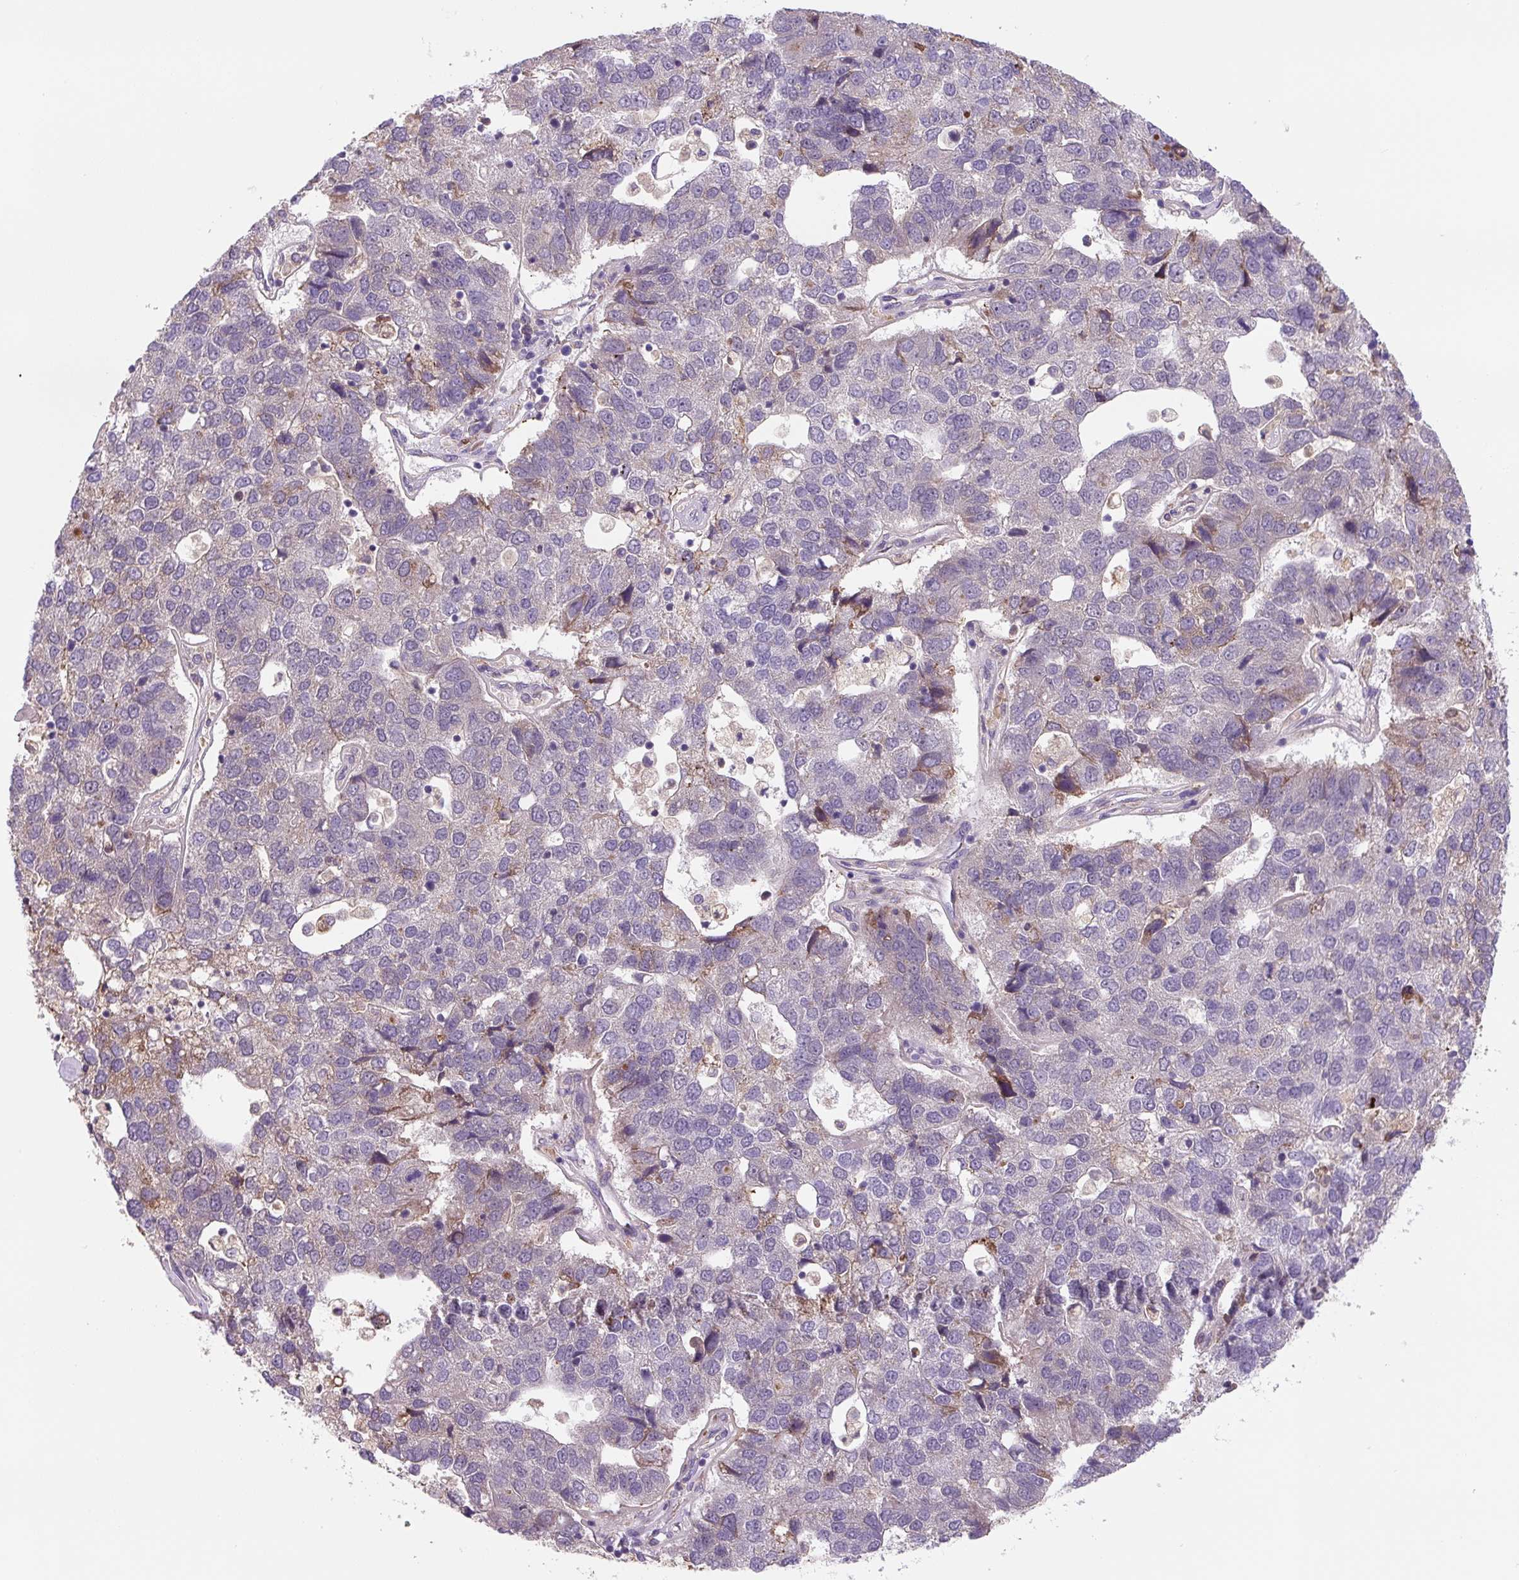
{"staining": {"intensity": "weak", "quantity": "<25%", "location": "cytoplasmic/membranous"}, "tissue": "pancreatic cancer", "cell_type": "Tumor cells", "image_type": "cancer", "snomed": [{"axis": "morphology", "description": "Adenocarcinoma, NOS"}, {"axis": "topography", "description": "Pancreas"}], "caption": "The immunohistochemistry (IHC) image has no significant expression in tumor cells of pancreatic cancer tissue. Nuclei are stained in blue.", "gene": "FZD5", "patient": {"sex": "female", "age": 61}}